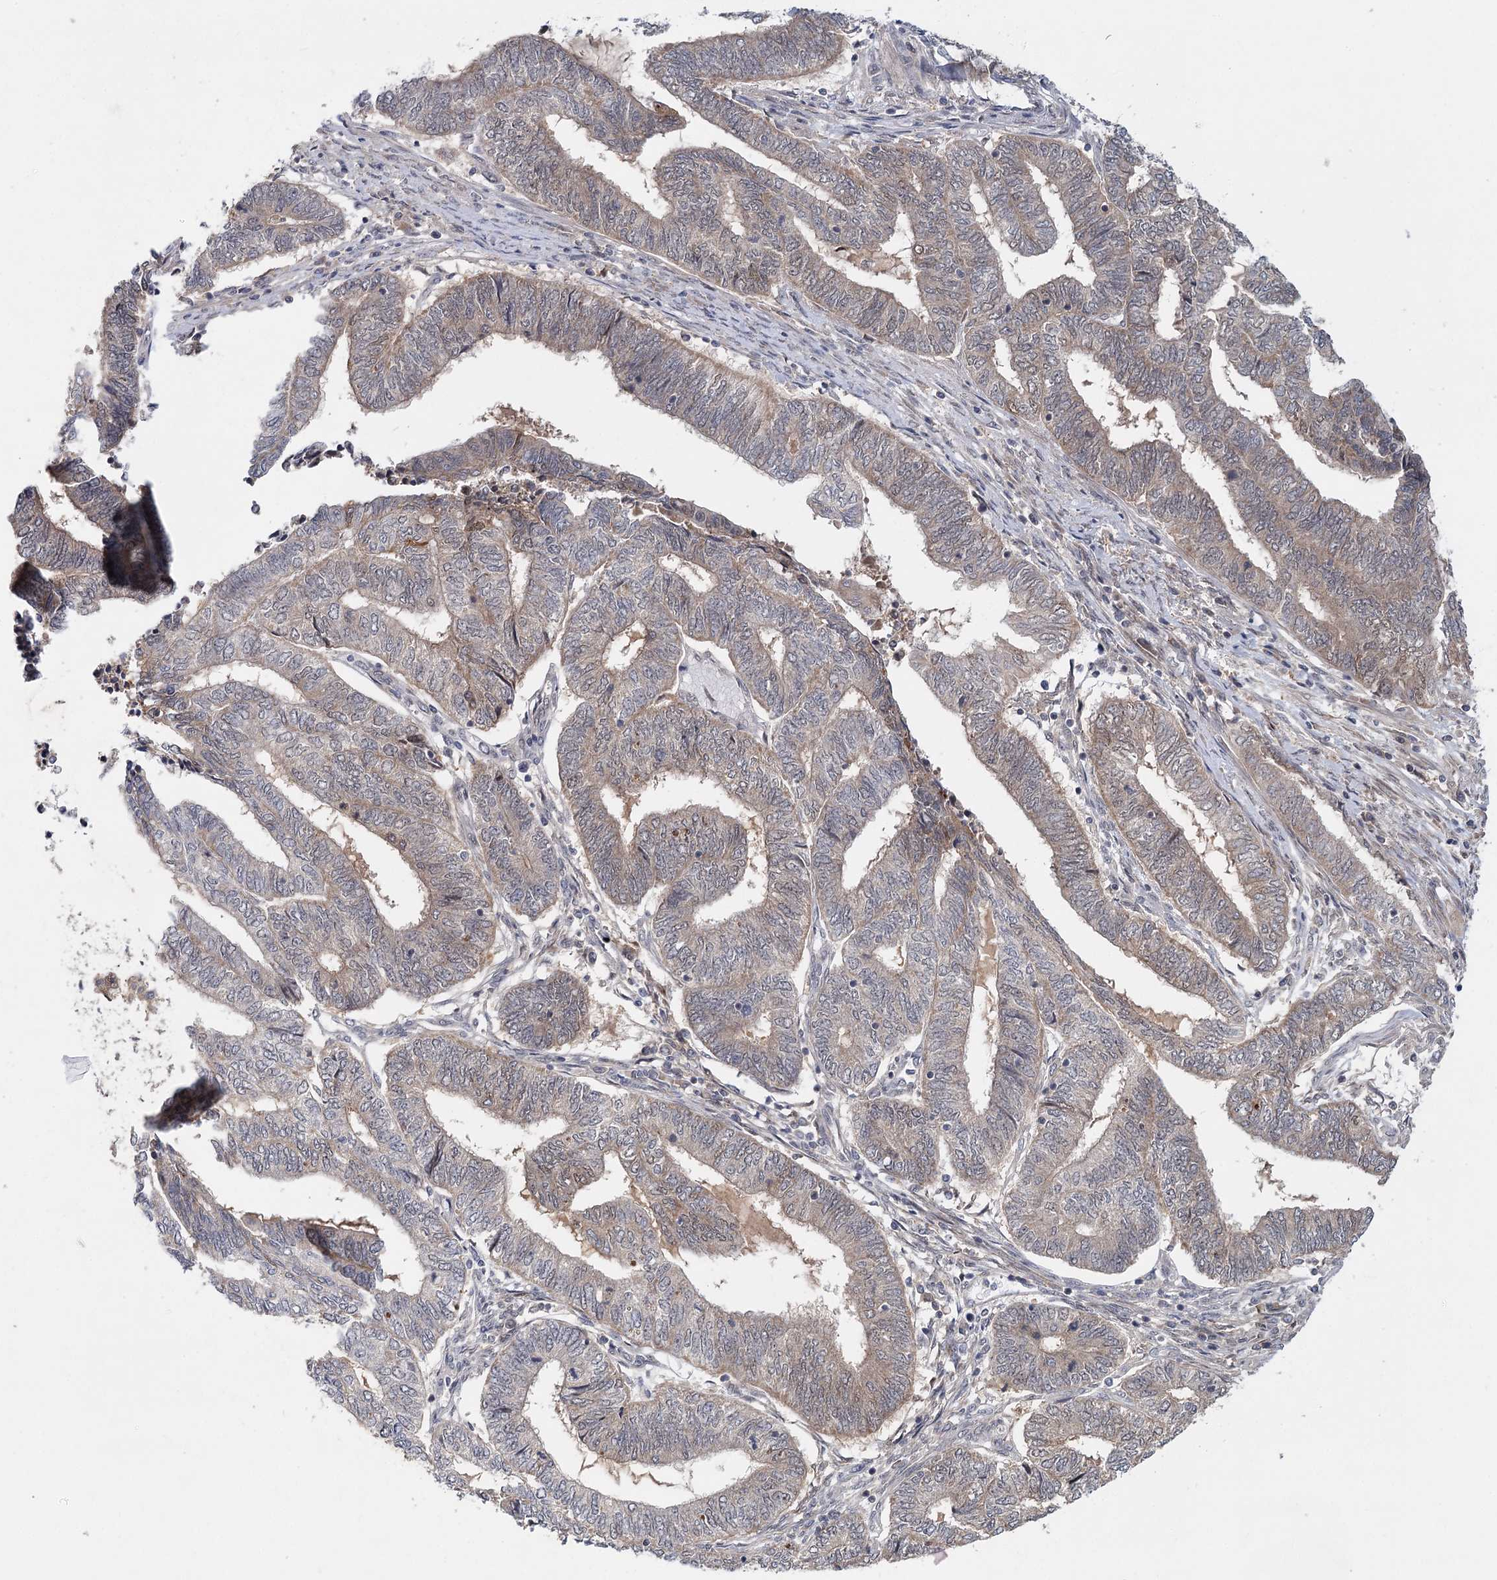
{"staining": {"intensity": "weak", "quantity": "25%-75%", "location": "cytoplasmic/membranous"}, "tissue": "endometrial cancer", "cell_type": "Tumor cells", "image_type": "cancer", "snomed": [{"axis": "morphology", "description": "Adenocarcinoma, NOS"}, {"axis": "topography", "description": "Uterus"}, {"axis": "topography", "description": "Endometrium"}], "caption": "Adenocarcinoma (endometrial) stained with DAB (3,3'-diaminobenzidine) immunohistochemistry reveals low levels of weak cytoplasmic/membranous expression in about 25%-75% of tumor cells.", "gene": "AP3B1", "patient": {"sex": "female", "age": 70}}